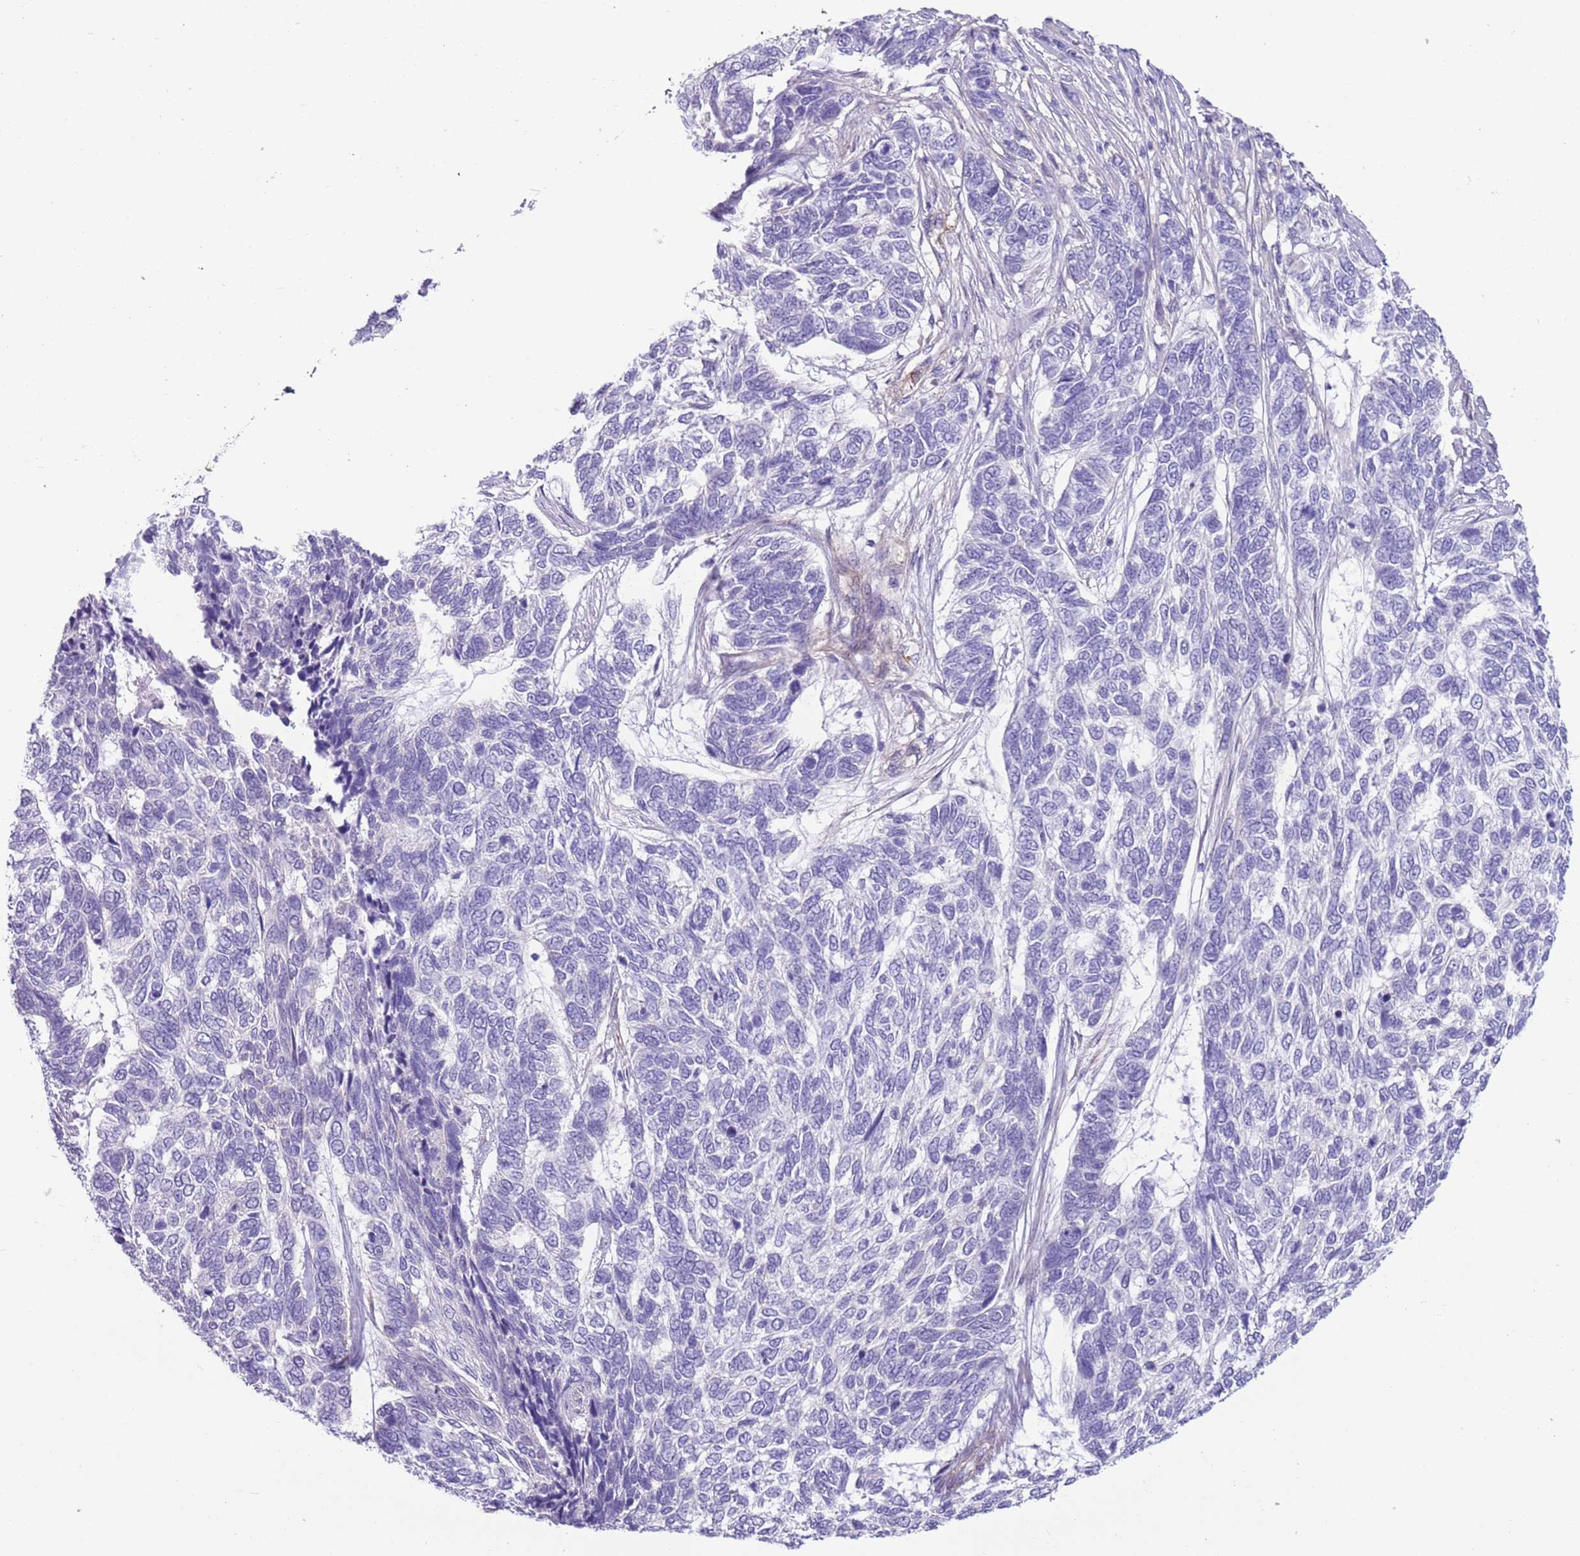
{"staining": {"intensity": "negative", "quantity": "none", "location": "none"}, "tissue": "skin cancer", "cell_type": "Tumor cells", "image_type": "cancer", "snomed": [{"axis": "morphology", "description": "Basal cell carcinoma"}, {"axis": "topography", "description": "Skin"}], "caption": "Tumor cells are negative for protein expression in human skin cancer.", "gene": "TSGA13", "patient": {"sex": "female", "age": 65}}